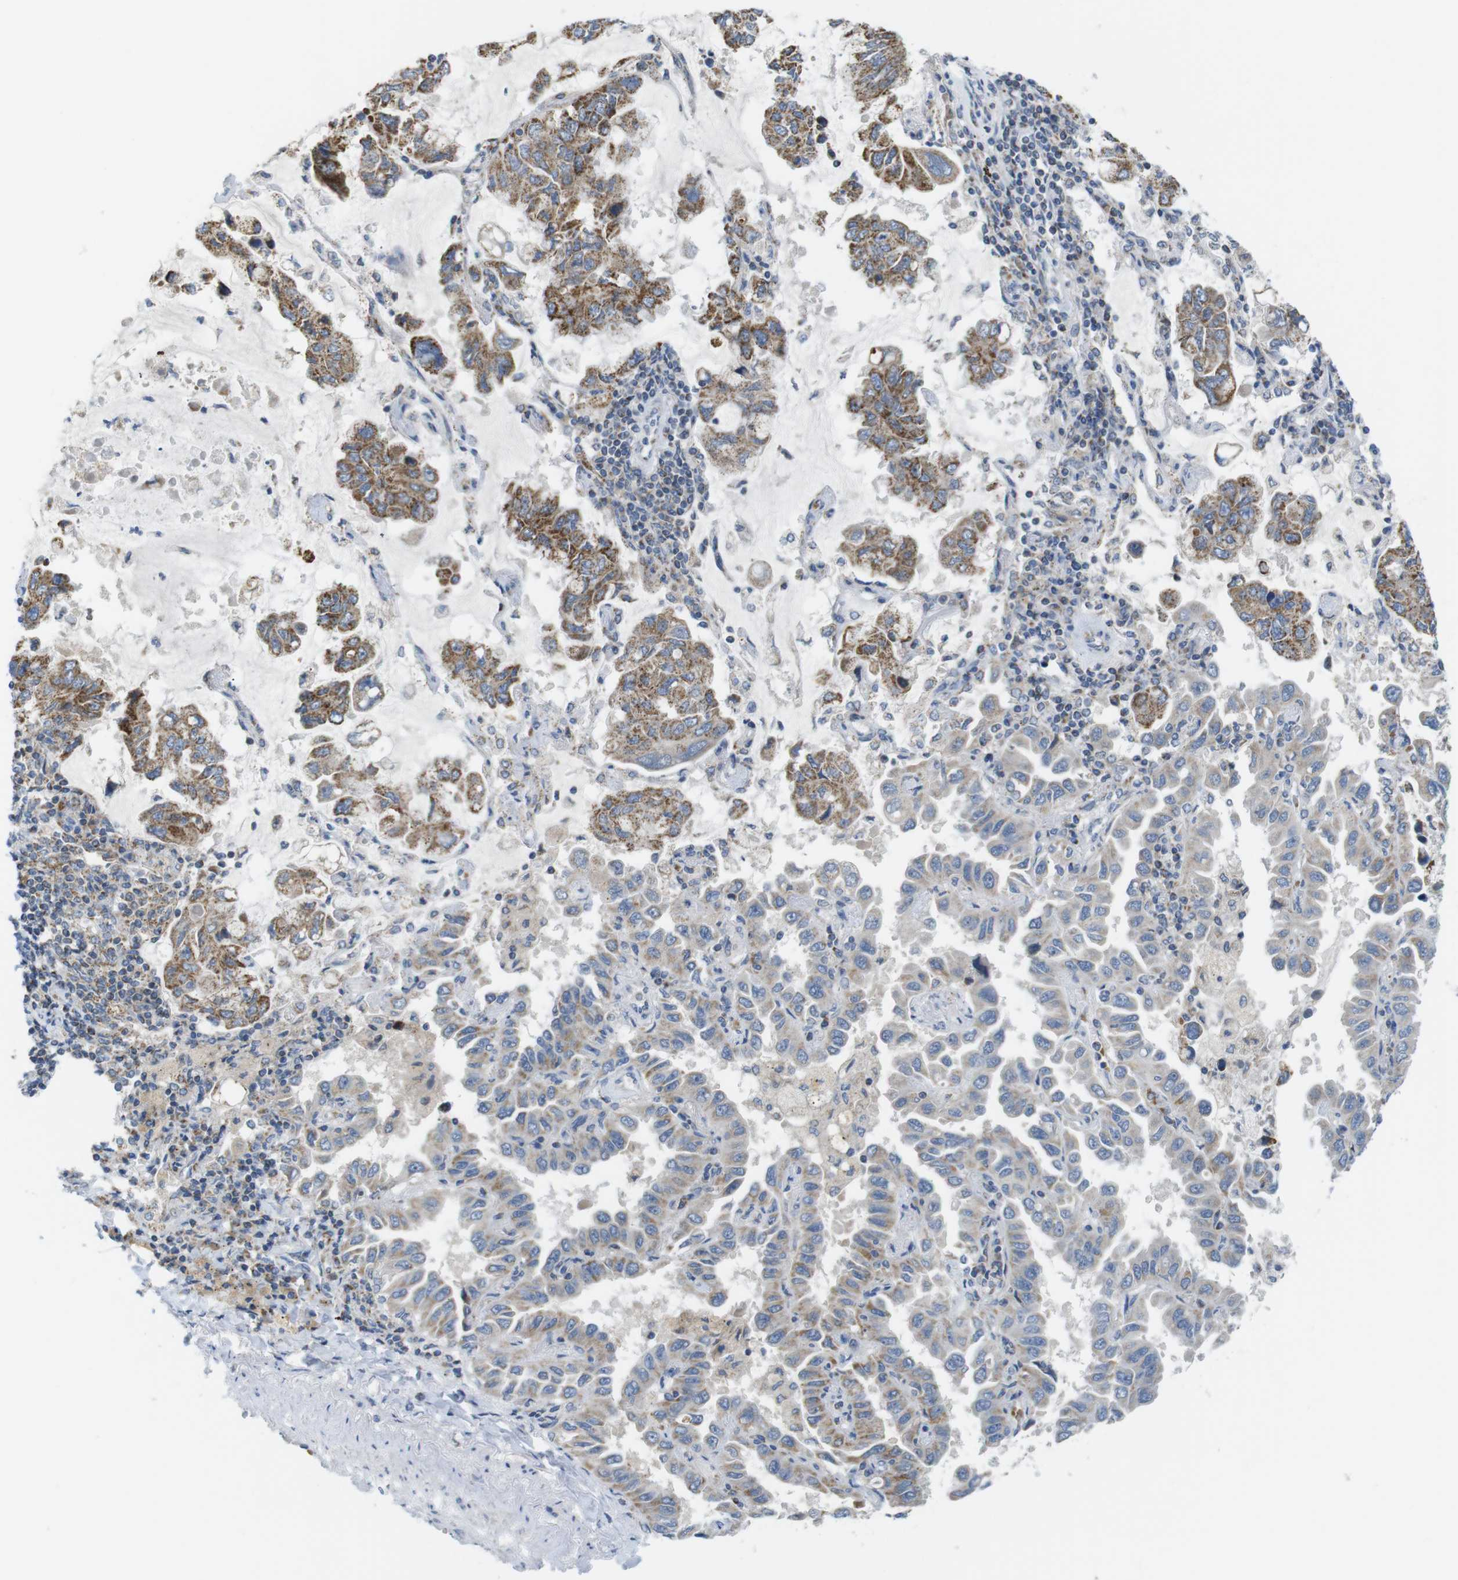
{"staining": {"intensity": "moderate", "quantity": "25%-75%", "location": "cytoplasmic/membranous"}, "tissue": "lung cancer", "cell_type": "Tumor cells", "image_type": "cancer", "snomed": [{"axis": "morphology", "description": "Adenocarcinoma, NOS"}, {"axis": "topography", "description": "Lung"}], "caption": "DAB immunohistochemical staining of lung cancer (adenocarcinoma) demonstrates moderate cytoplasmic/membranous protein staining in about 25%-75% of tumor cells. (Brightfield microscopy of DAB IHC at high magnification).", "gene": "MARCHF1", "patient": {"sex": "male", "age": 64}}